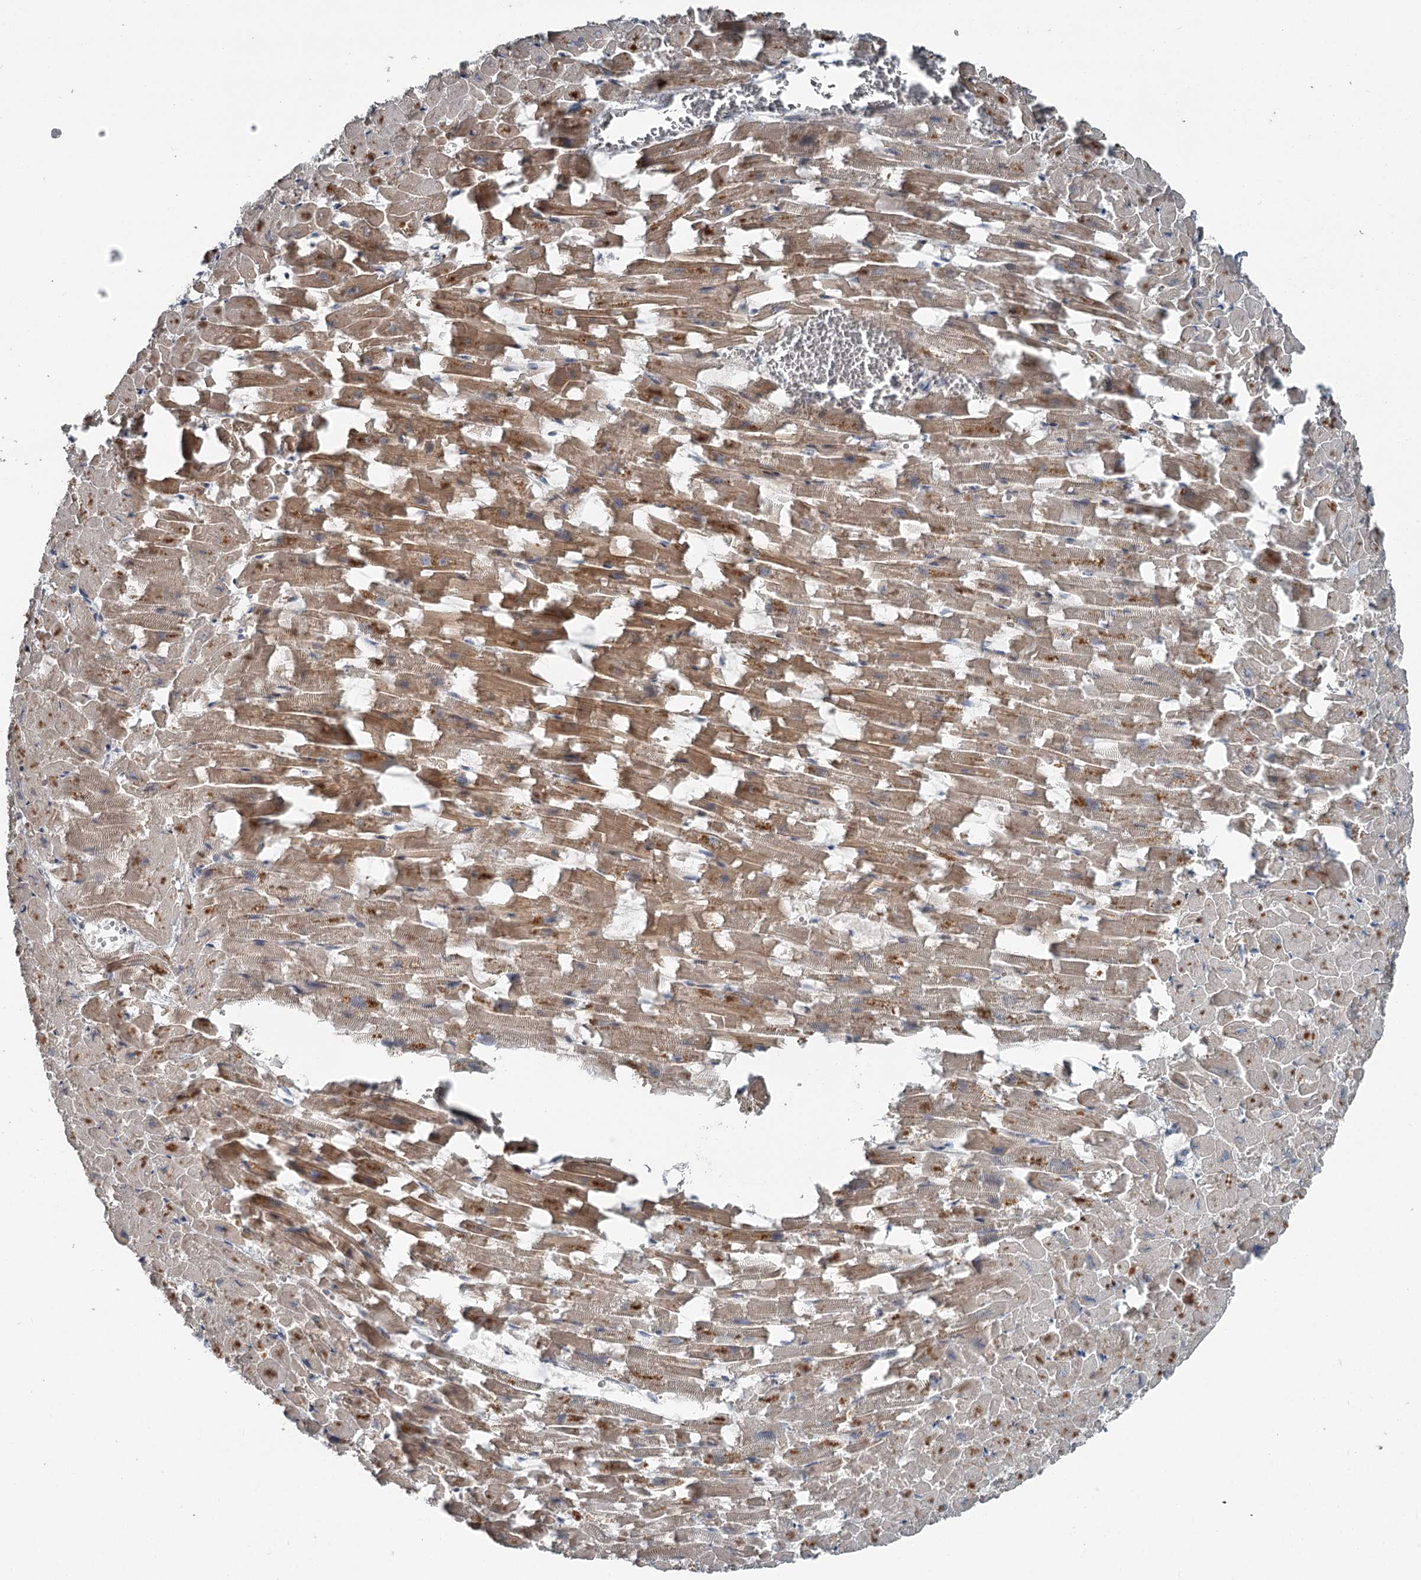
{"staining": {"intensity": "moderate", "quantity": ">75%", "location": "cytoplasmic/membranous"}, "tissue": "heart muscle", "cell_type": "Cardiomyocytes", "image_type": "normal", "snomed": [{"axis": "morphology", "description": "Normal tissue, NOS"}, {"axis": "topography", "description": "Heart"}], "caption": "Immunohistochemical staining of normal human heart muscle exhibits medium levels of moderate cytoplasmic/membranous expression in approximately >75% of cardiomyocytes. (DAB IHC with brightfield microscopy, high magnification).", "gene": "EXOSC1", "patient": {"sex": "female", "age": 64}}